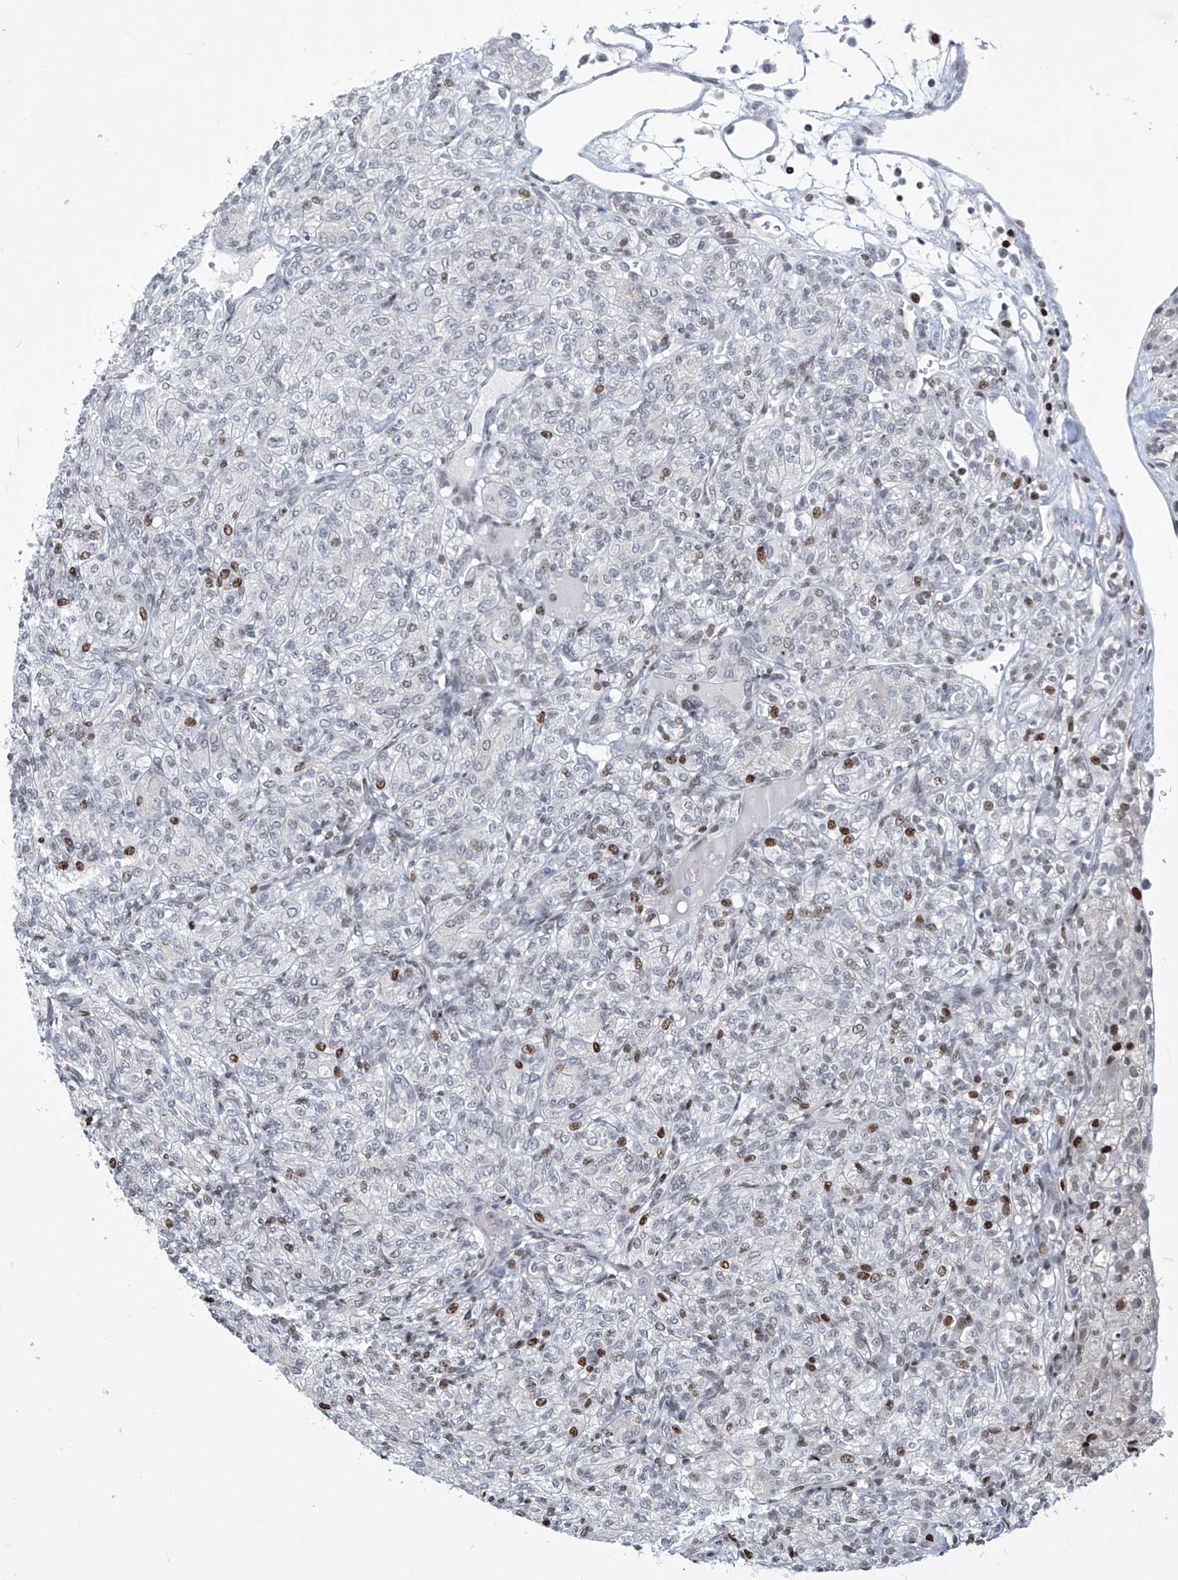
{"staining": {"intensity": "moderate", "quantity": "<25%", "location": "nuclear"}, "tissue": "renal cancer", "cell_type": "Tumor cells", "image_type": "cancer", "snomed": [{"axis": "morphology", "description": "Adenocarcinoma, NOS"}, {"axis": "topography", "description": "Kidney"}], "caption": "Protein staining of adenocarcinoma (renal) tissue exhibits moderate nuclear positivity in about <25% of tumor cells. The staining was performed using DAB to visualize the protein expression in brown, while the nuclei were stained in blue with hematoxylin (Magnification: 20x).", "gene": "RFX7", "patient": {"sex": "male", "age": 77}}